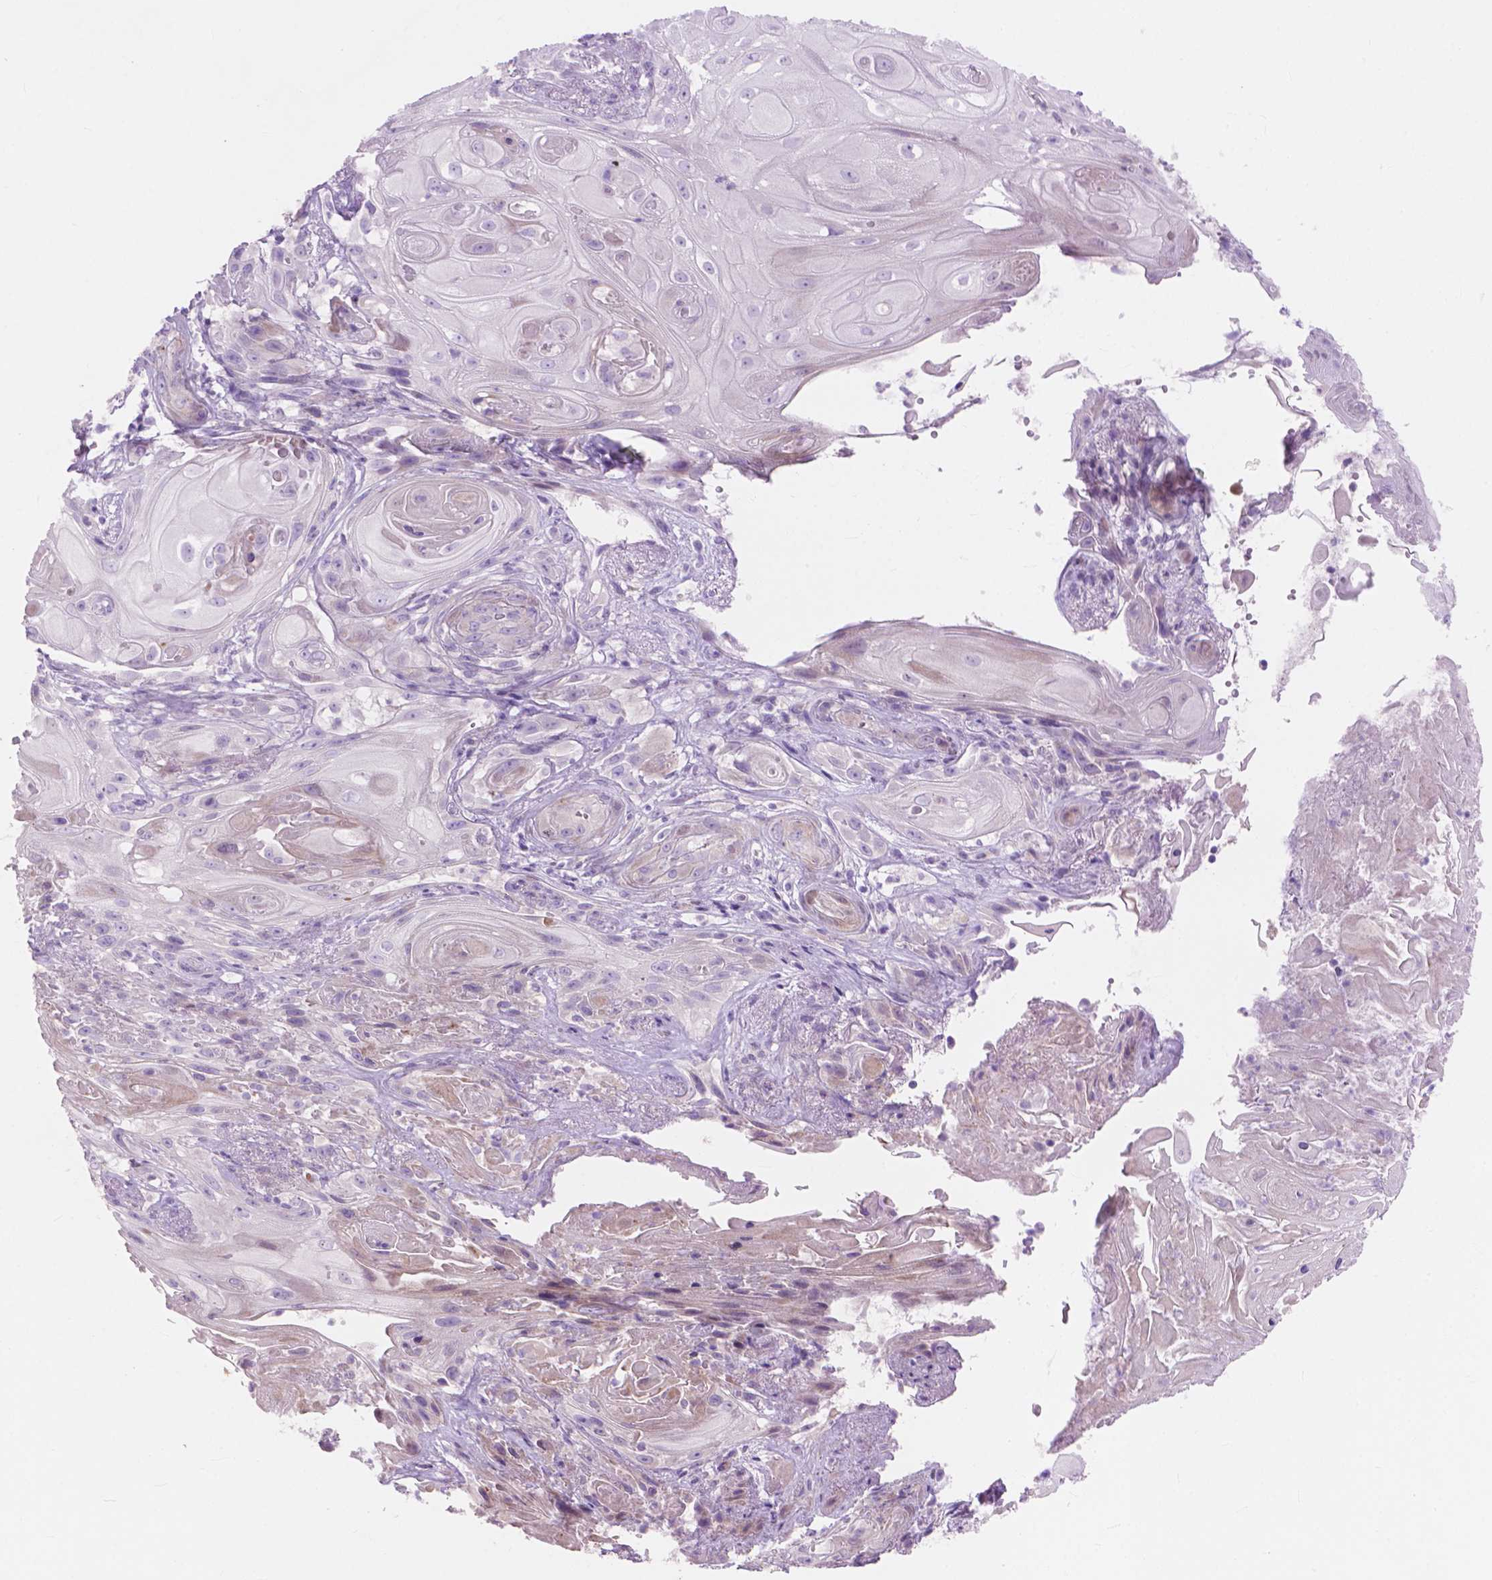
{"staining": {"intensity": "negative", "quantity": "none", "location": "none"}, "tissue": "skin cancer", "cell_type": "Tumor cells", "image_type": "cancer", "snomed": [{"axis": "morphology", "description": "Squamous cell carcinoma, NOS"}, {"axis": "topography", "description": "Skin"}], "caption": "Skin cancer was stained to show a protein in brown. There is no significant positivity in tumor cells. The staining is performed using DAB (3,3'-diaminobenzidine) brown chromogen with nuclei counter-stained in using hematoxylin.", "gene": "MORN1", "patient": {"sex": "male", "age": 62}}